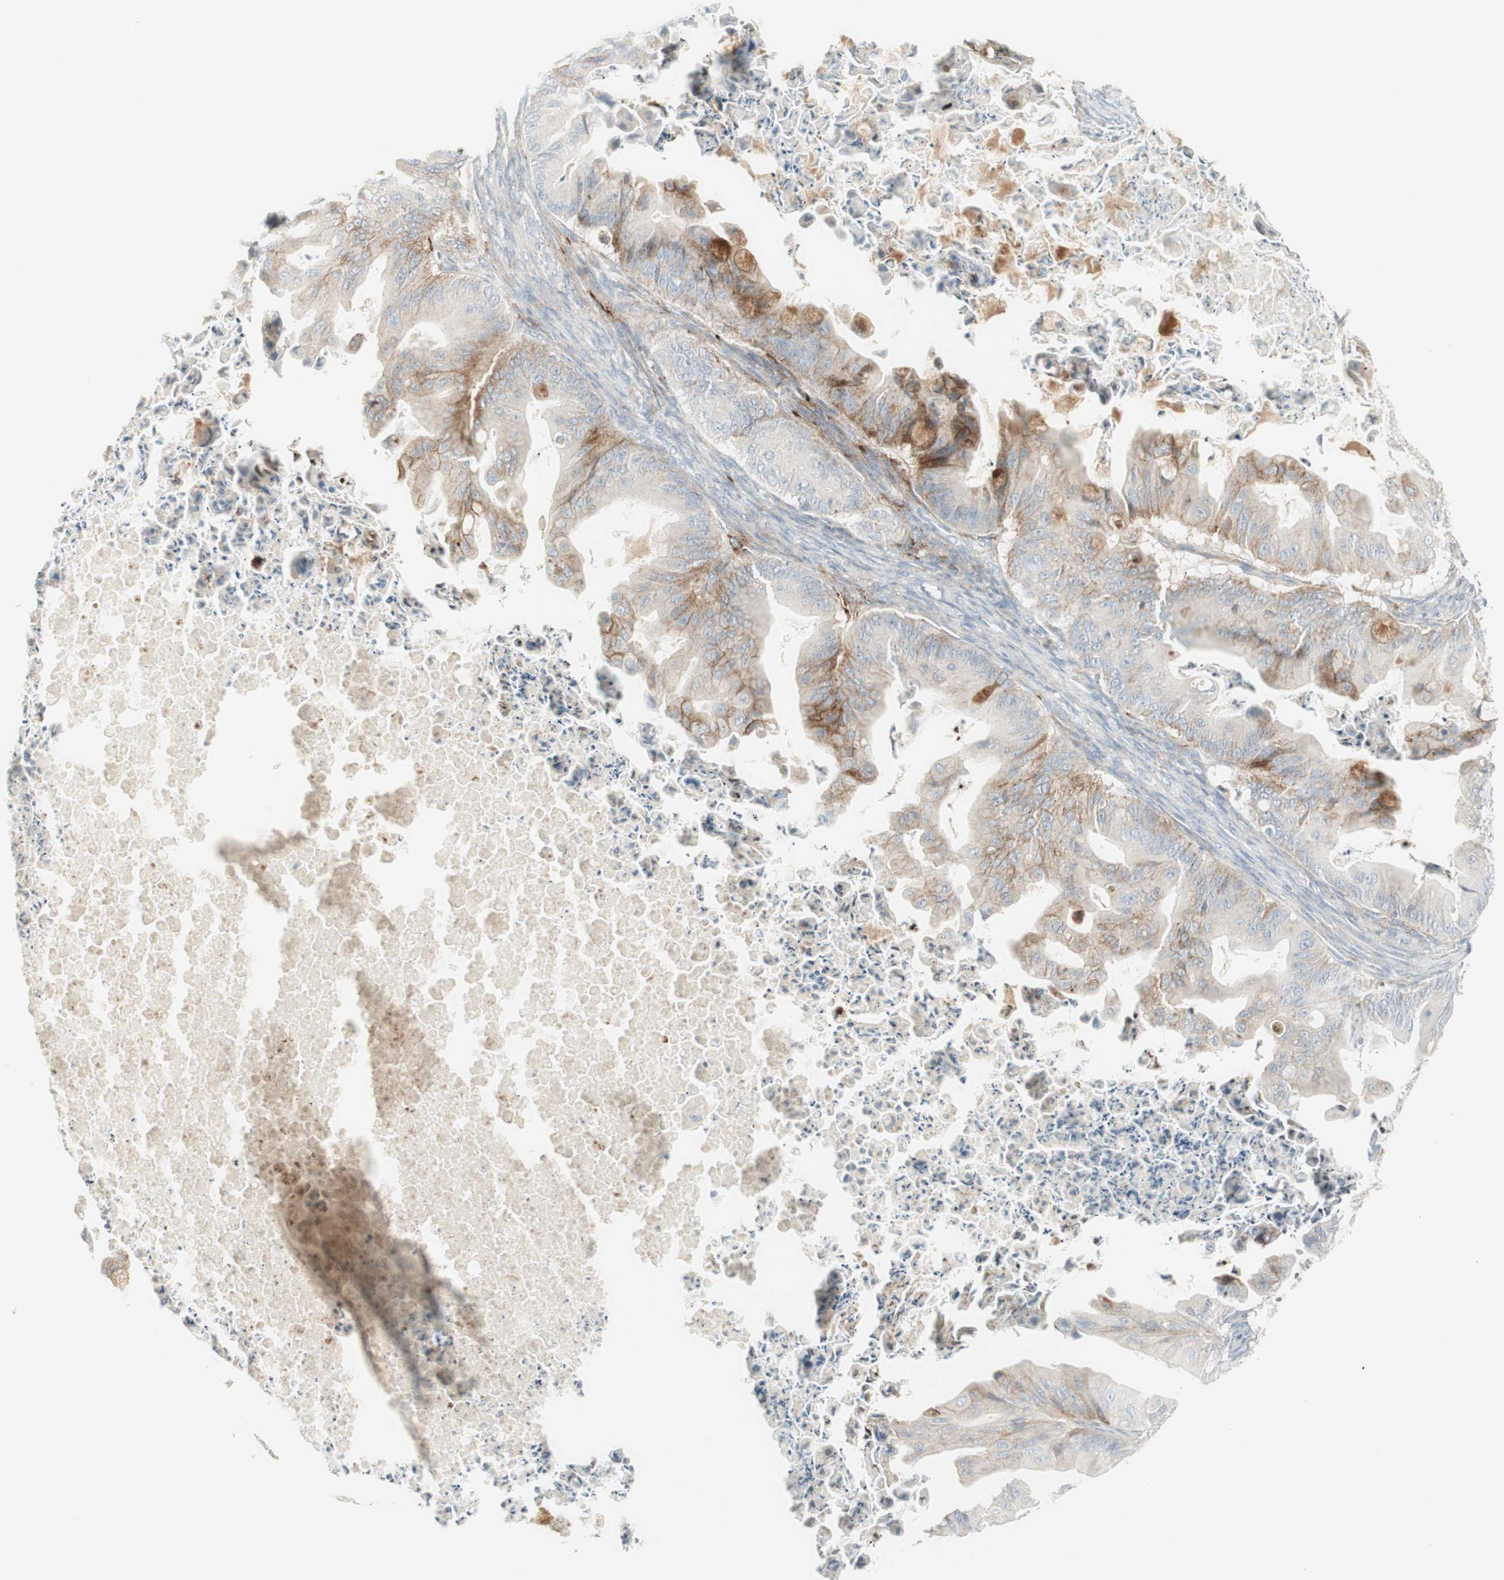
{"staining": {"intensity": "weak", "quantity": "25%-75%", "location": "cytoplasmic/membranous"}, "tissue": "ovarian cancer", "cell_type": "Tumor cells", "image_type": "cancer", "snomed": [{"axis": "morphology", "description": "Cystadenocarcinoma, mucinous, NOS"}, {"axis": "topography", "description": "Ovary"}], "caption": "Tumor cells reveal low levels of weak cytoplasmic/membranous positivity in approximately 25%-75% of cells in ovarian cancer (mucinous cystadenocarcinoma).", "gene": "MDK", "patient": {"sex": "female", "age": 37}}